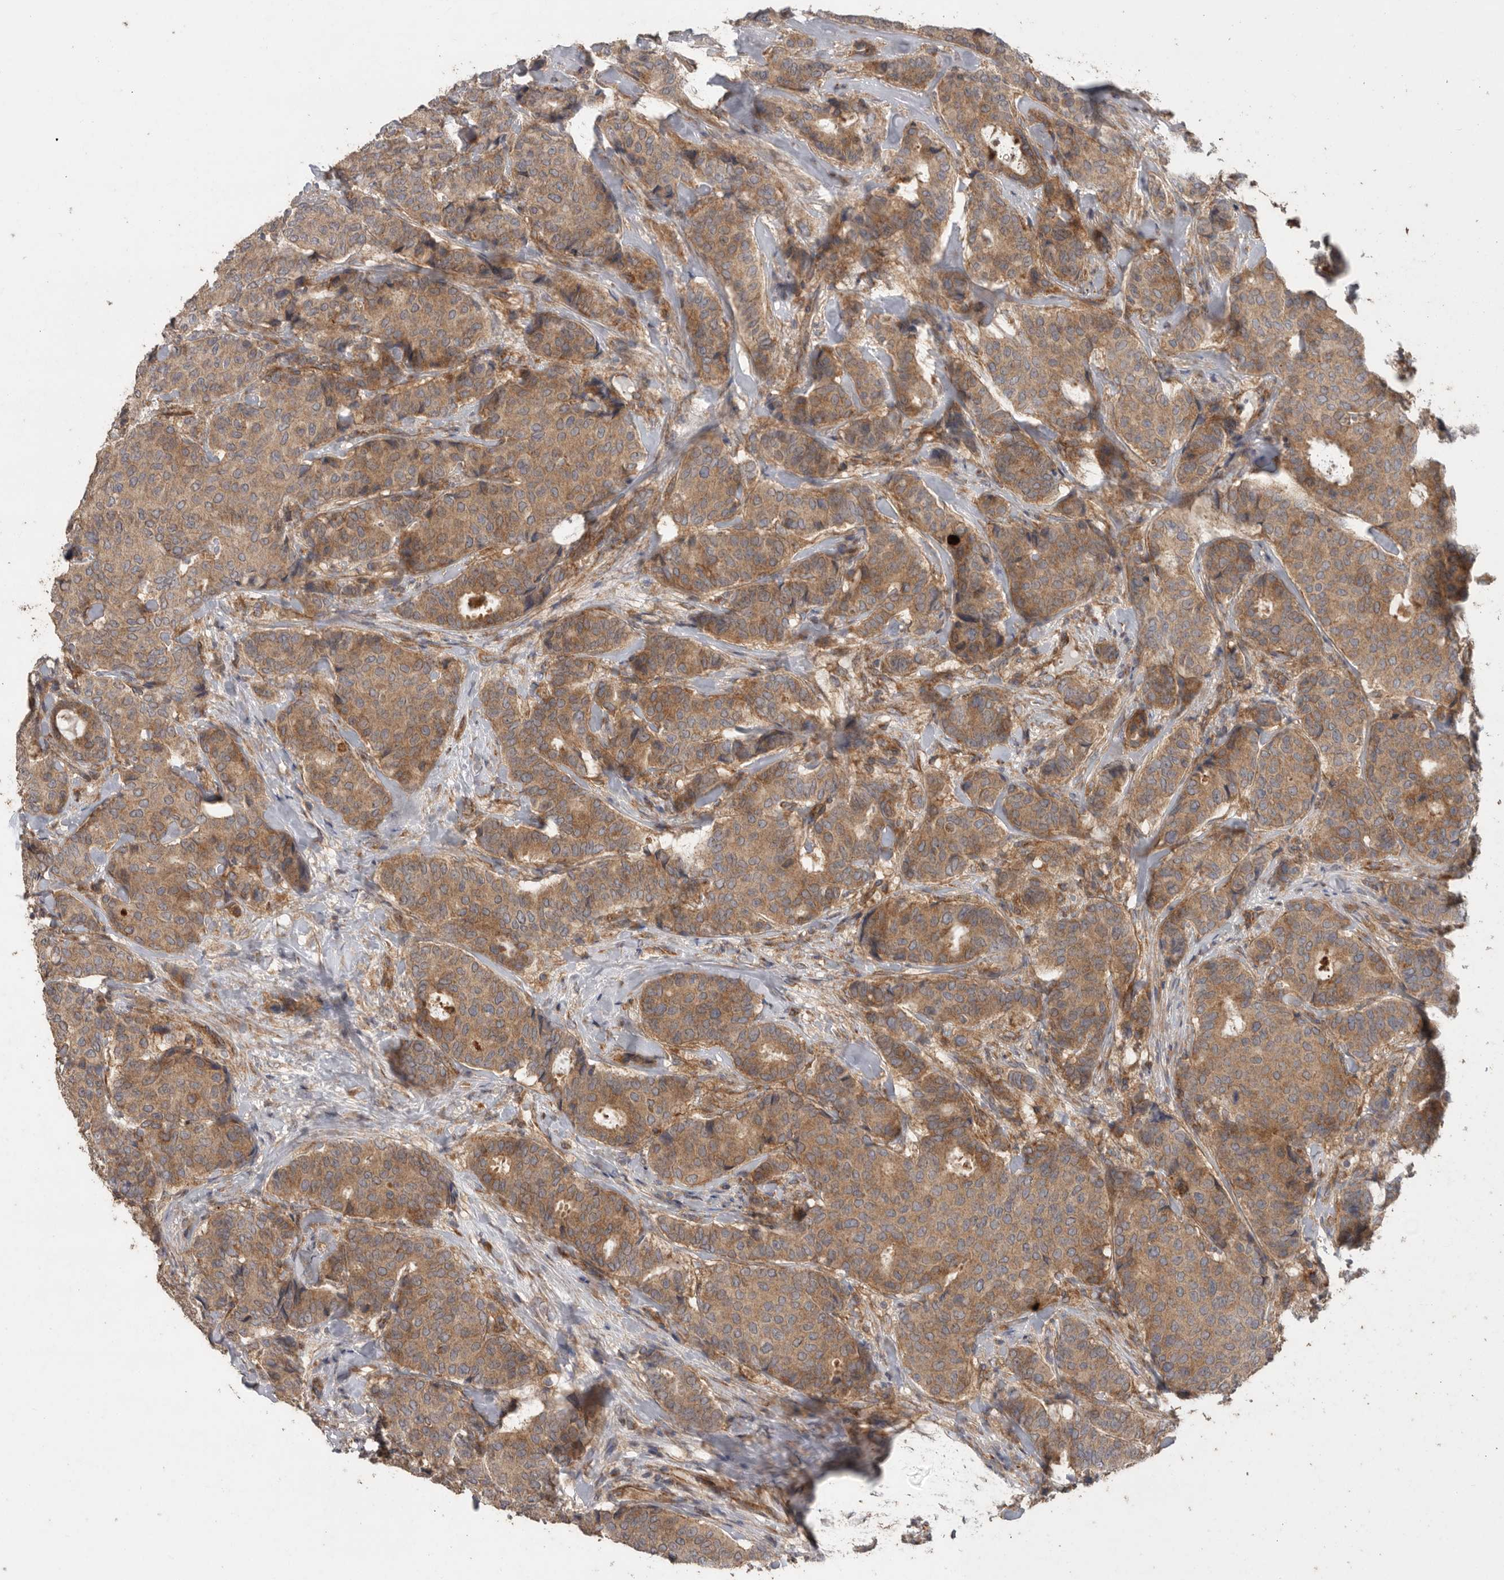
{"staining": {"intensity": "moderate", "quantity": ">75%", "location": "cytoplasmic/membranous"}, "tissue": "breast cancer", "cell_type": "Tumor cells", "image_type": "cancer", "snomed": [{"axis": "morphology", "description": "Duct carcinoma"}, {"axis": "topography", "description": "Breast"}], "caption": "A medium amount of moderate cytoplasmic/membranous staining is present in approximately >75% of tumor cells in breast cancer tissue.", "gene": "PODXL2", "patient": {"sex": "female", "age": 75}}